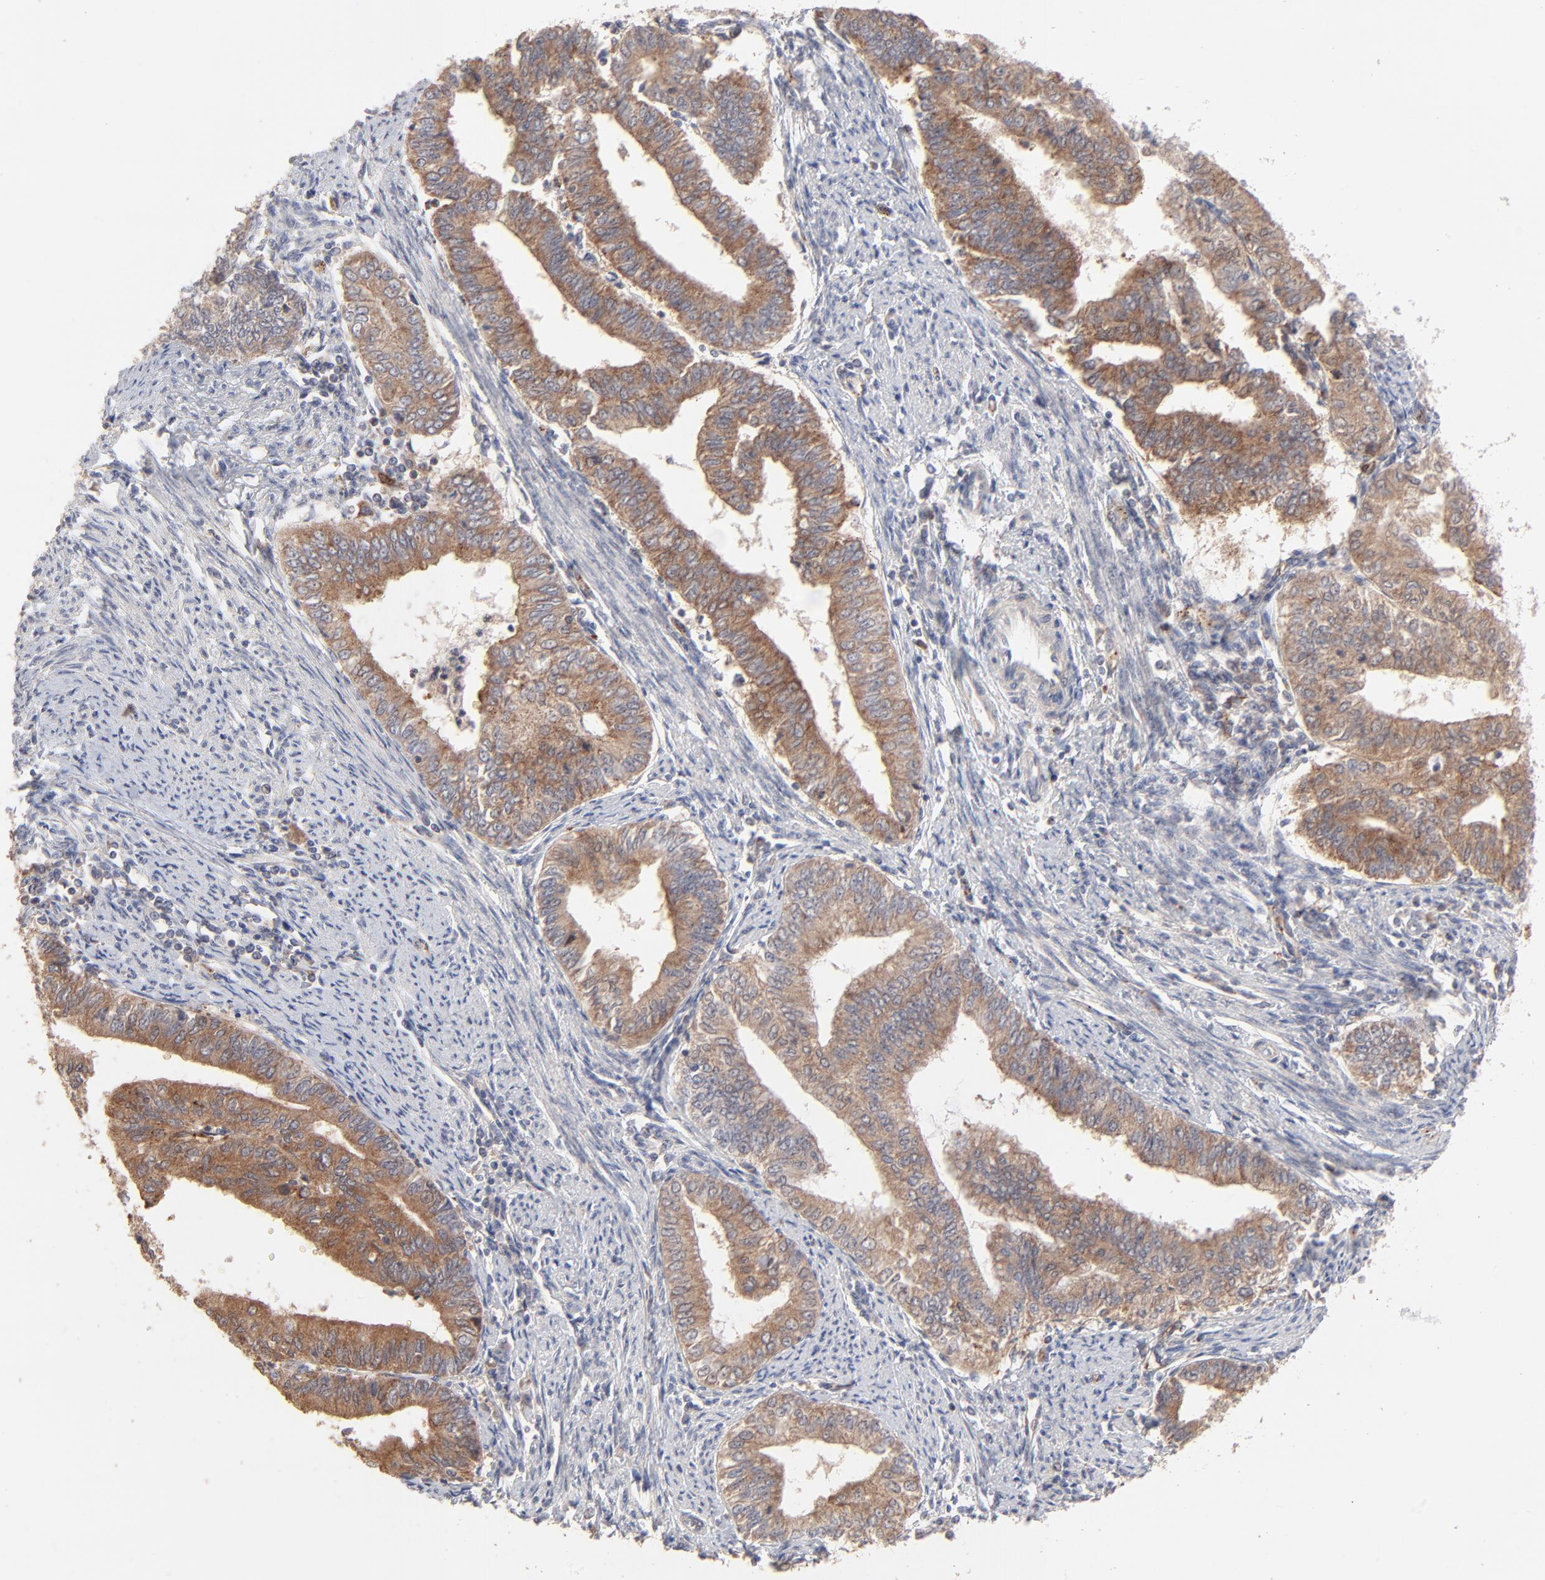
{"staining": {"intensity": "moderate", "quantity": ">75%", "location": "cytoplasmic/membranous"}, "tissue": "endometrial cancer", "cell_type": "Tumor cells", "image_type": "cancer", "snomed": [{"axis": "morphology", "description": "Adenocarcinoma, NOS"}, {"axis": "topography", "description": "Endometrium"}], "caption": "A brown stain shows moderate cytoplasmic/membranous positivity of a protein in human endometrial cancer (adenocarcinoma) tumor cells.", "gene": "IVNS1ABP", "patient": {"sex": "female", "age": 66}}